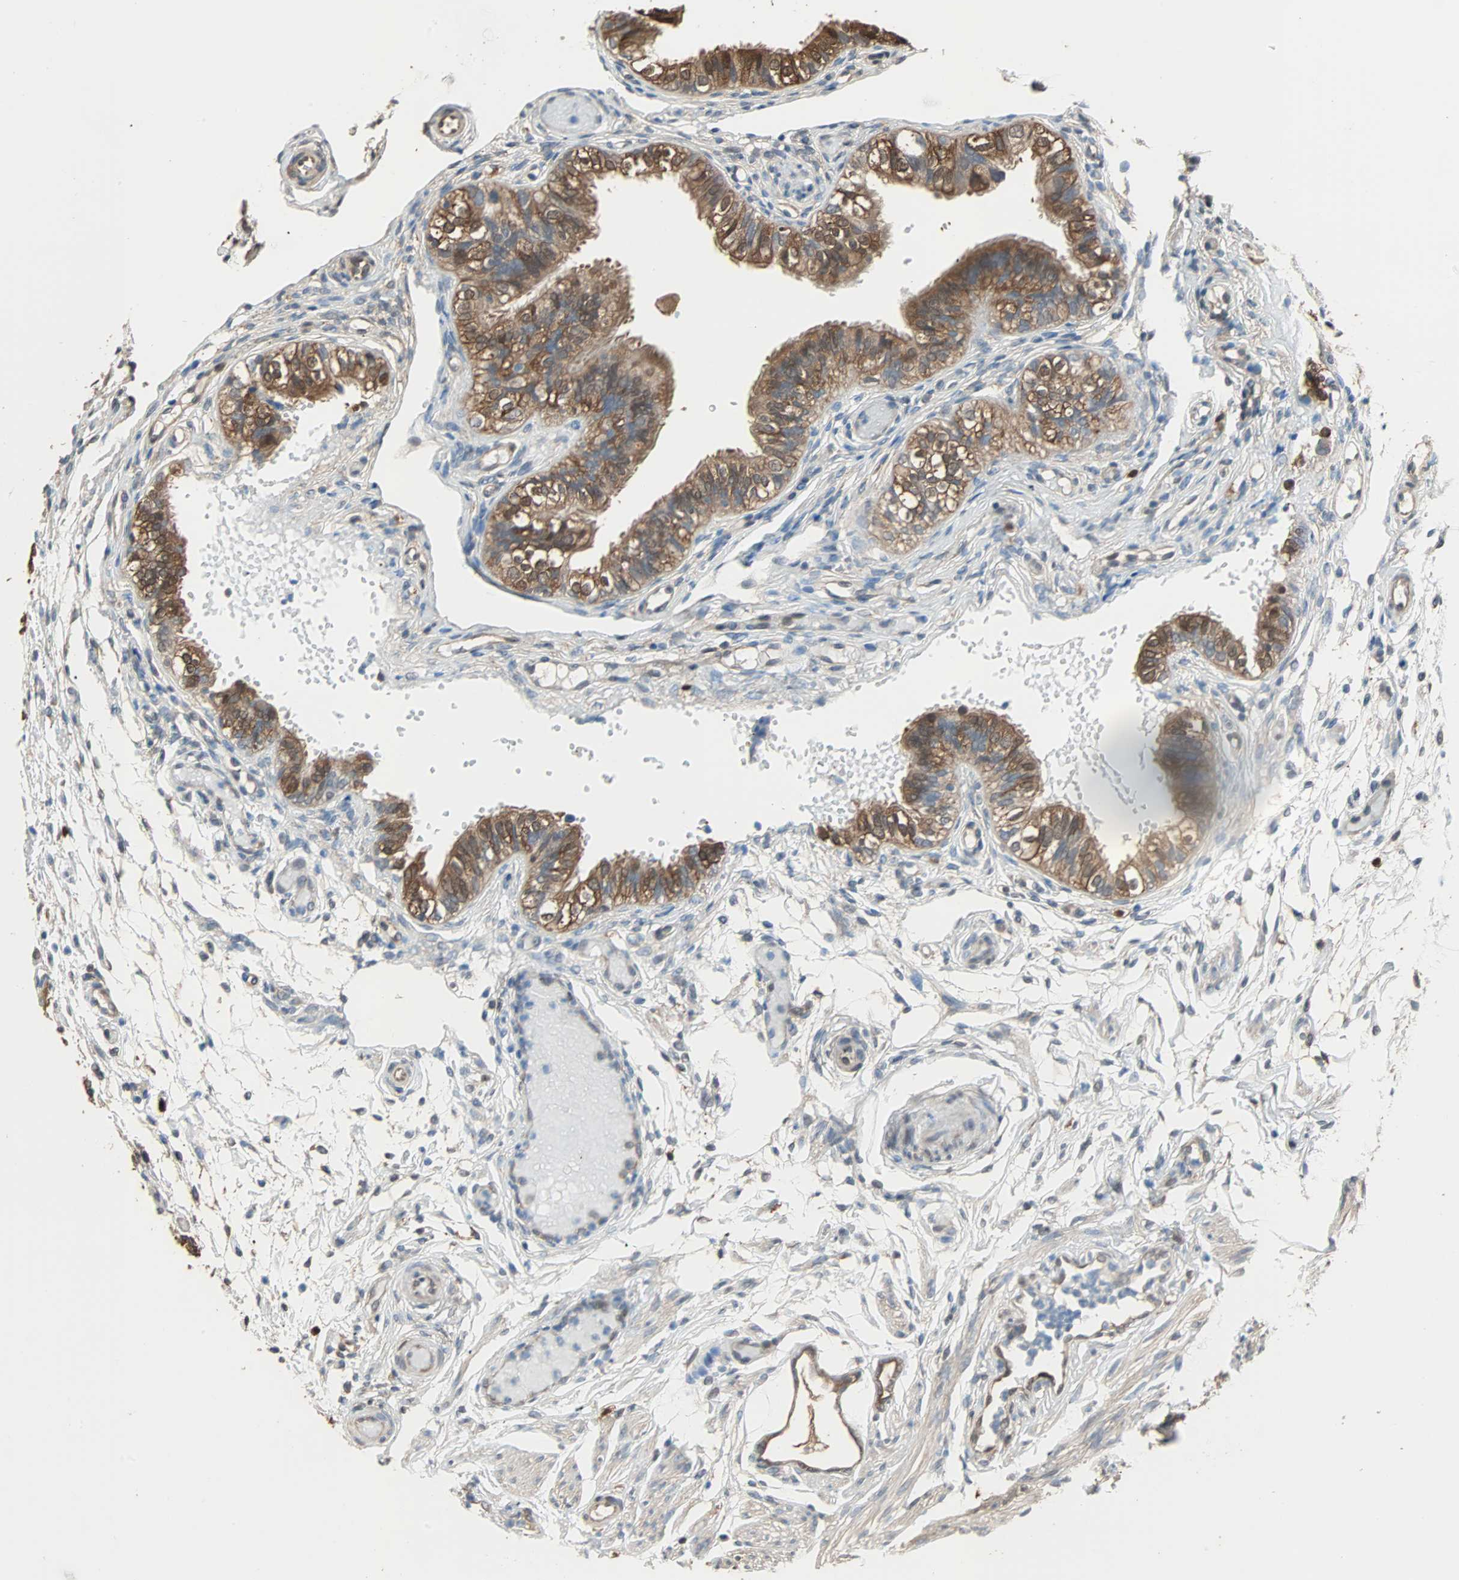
{"staining": {"intensity": "moderate", "quantity": ">75%", "location": "cytoplasmic/membranous,nuclear"}, "tissue": "fallopian tube", "cell_type": "Glandular cells", "image_type": "normal", "snomed": [{"axis": "morphology", "description": "Normal tissue, NOS"}, {"axis": "morphology", "description": "Dermoid, NOS"}, {"axis": "topography", "description": "Fallopian tube"}], "caption": "This image demonstrates immunohistochemistry staining of benign fallopian tube, with medium moderate cytoplasmic/membranous,nuclear expression in approximately >75% of glandular cells.", "gene": "PRDX1", "patient": {"sex": "female", "age": 33}}